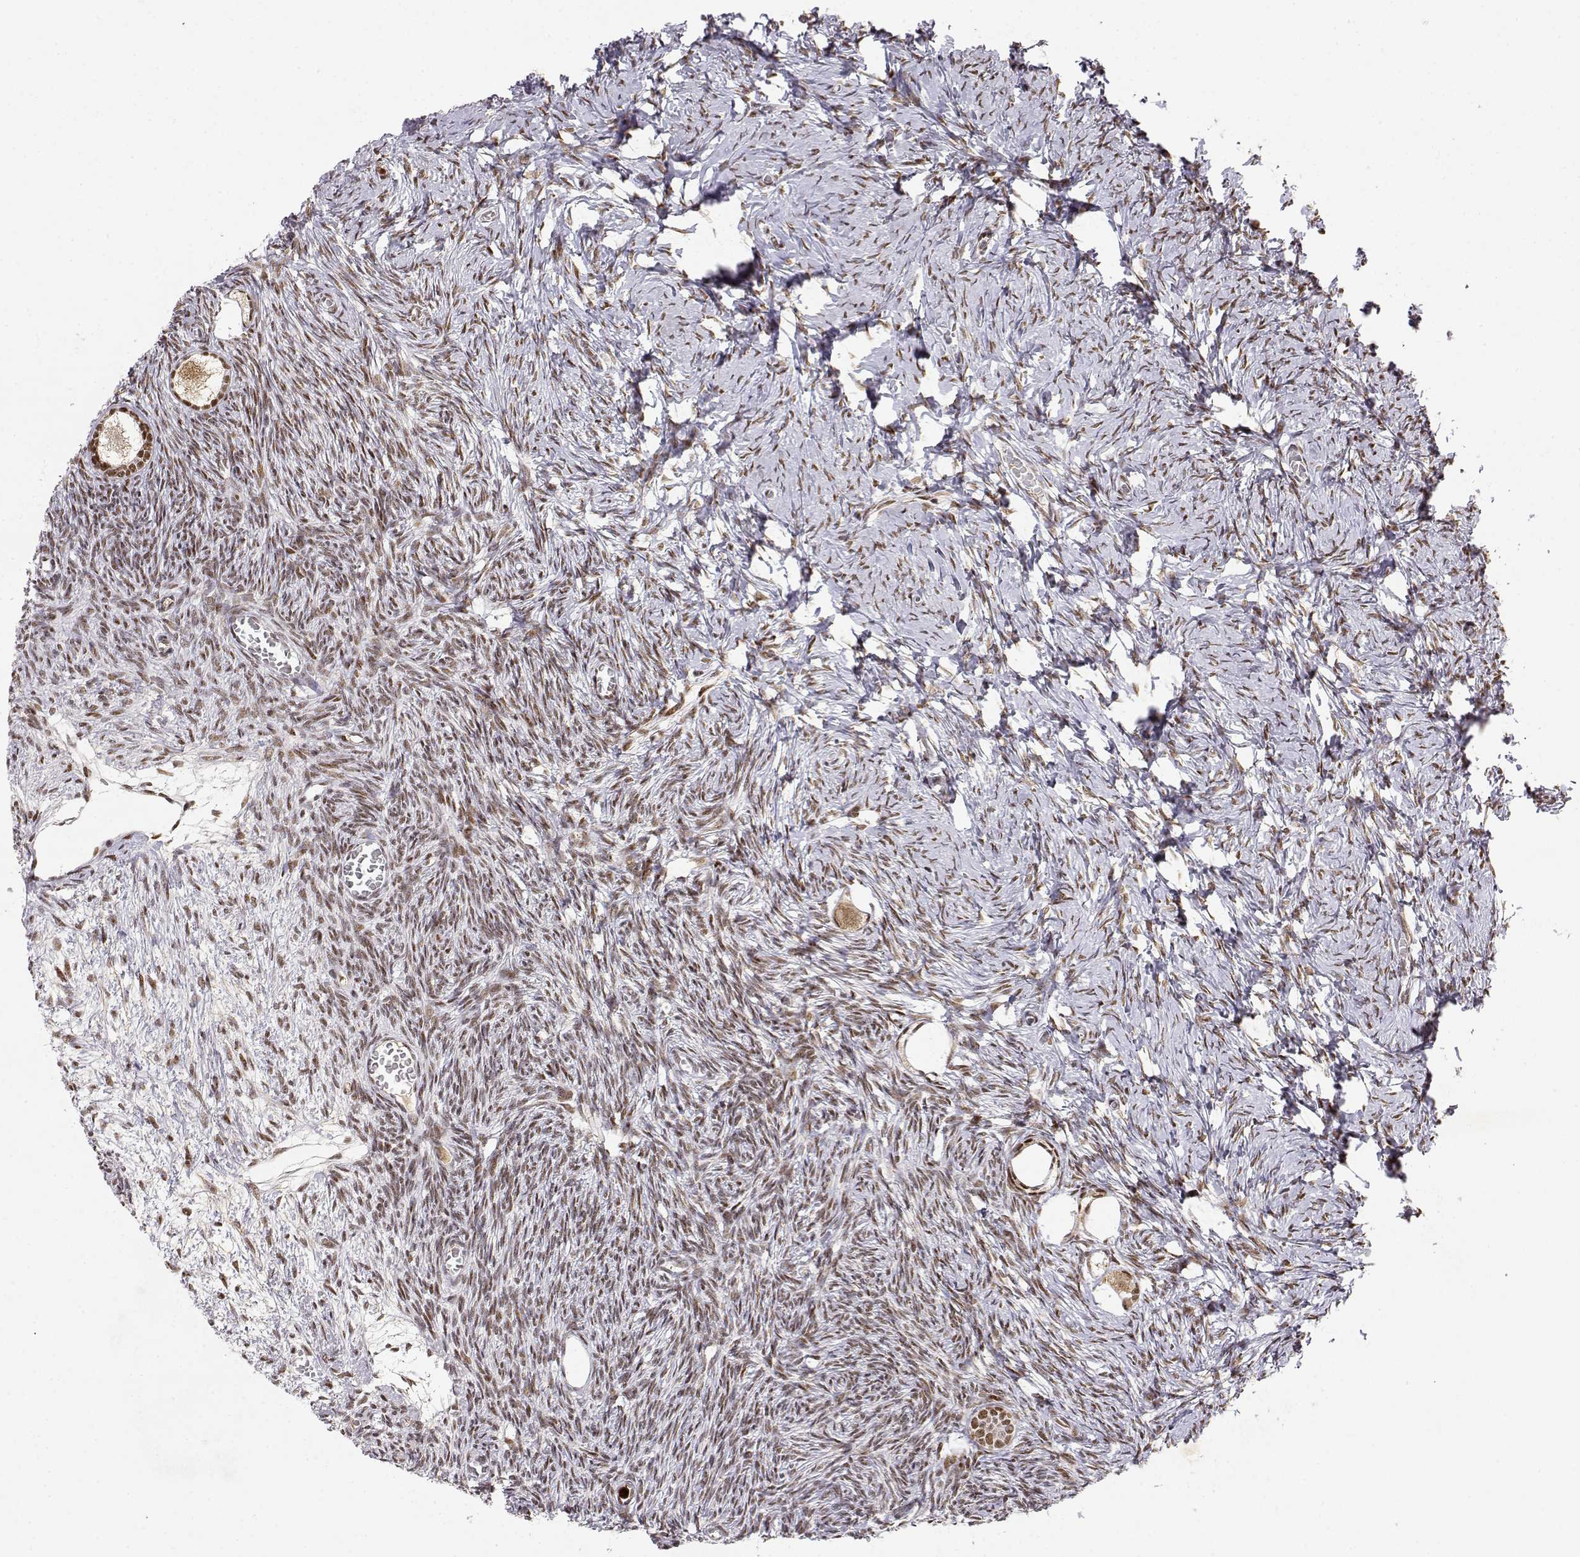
{"staining": {"intensity": "moderate", "quantity": ">75%", "location": "nuclear"}, "tissue": "ovary", "cell_type": "Follicle cells", "image_type": "normal", "snomed": [{"axis": "morphology", "description": "Normal tissue, NOS"}, {"axis": "topography", "description": "Ovary"}], "caption": "High-power microscopy captured an immunohistochemistry histopathology image of benign ovary, revealing moderate nuclear expression in about >75% of follicle cells. (Brightfield microscopy of DAB IHC at high magnification).", "gene": "RSF1", "patient": {"sex": "female", "age": 27}}